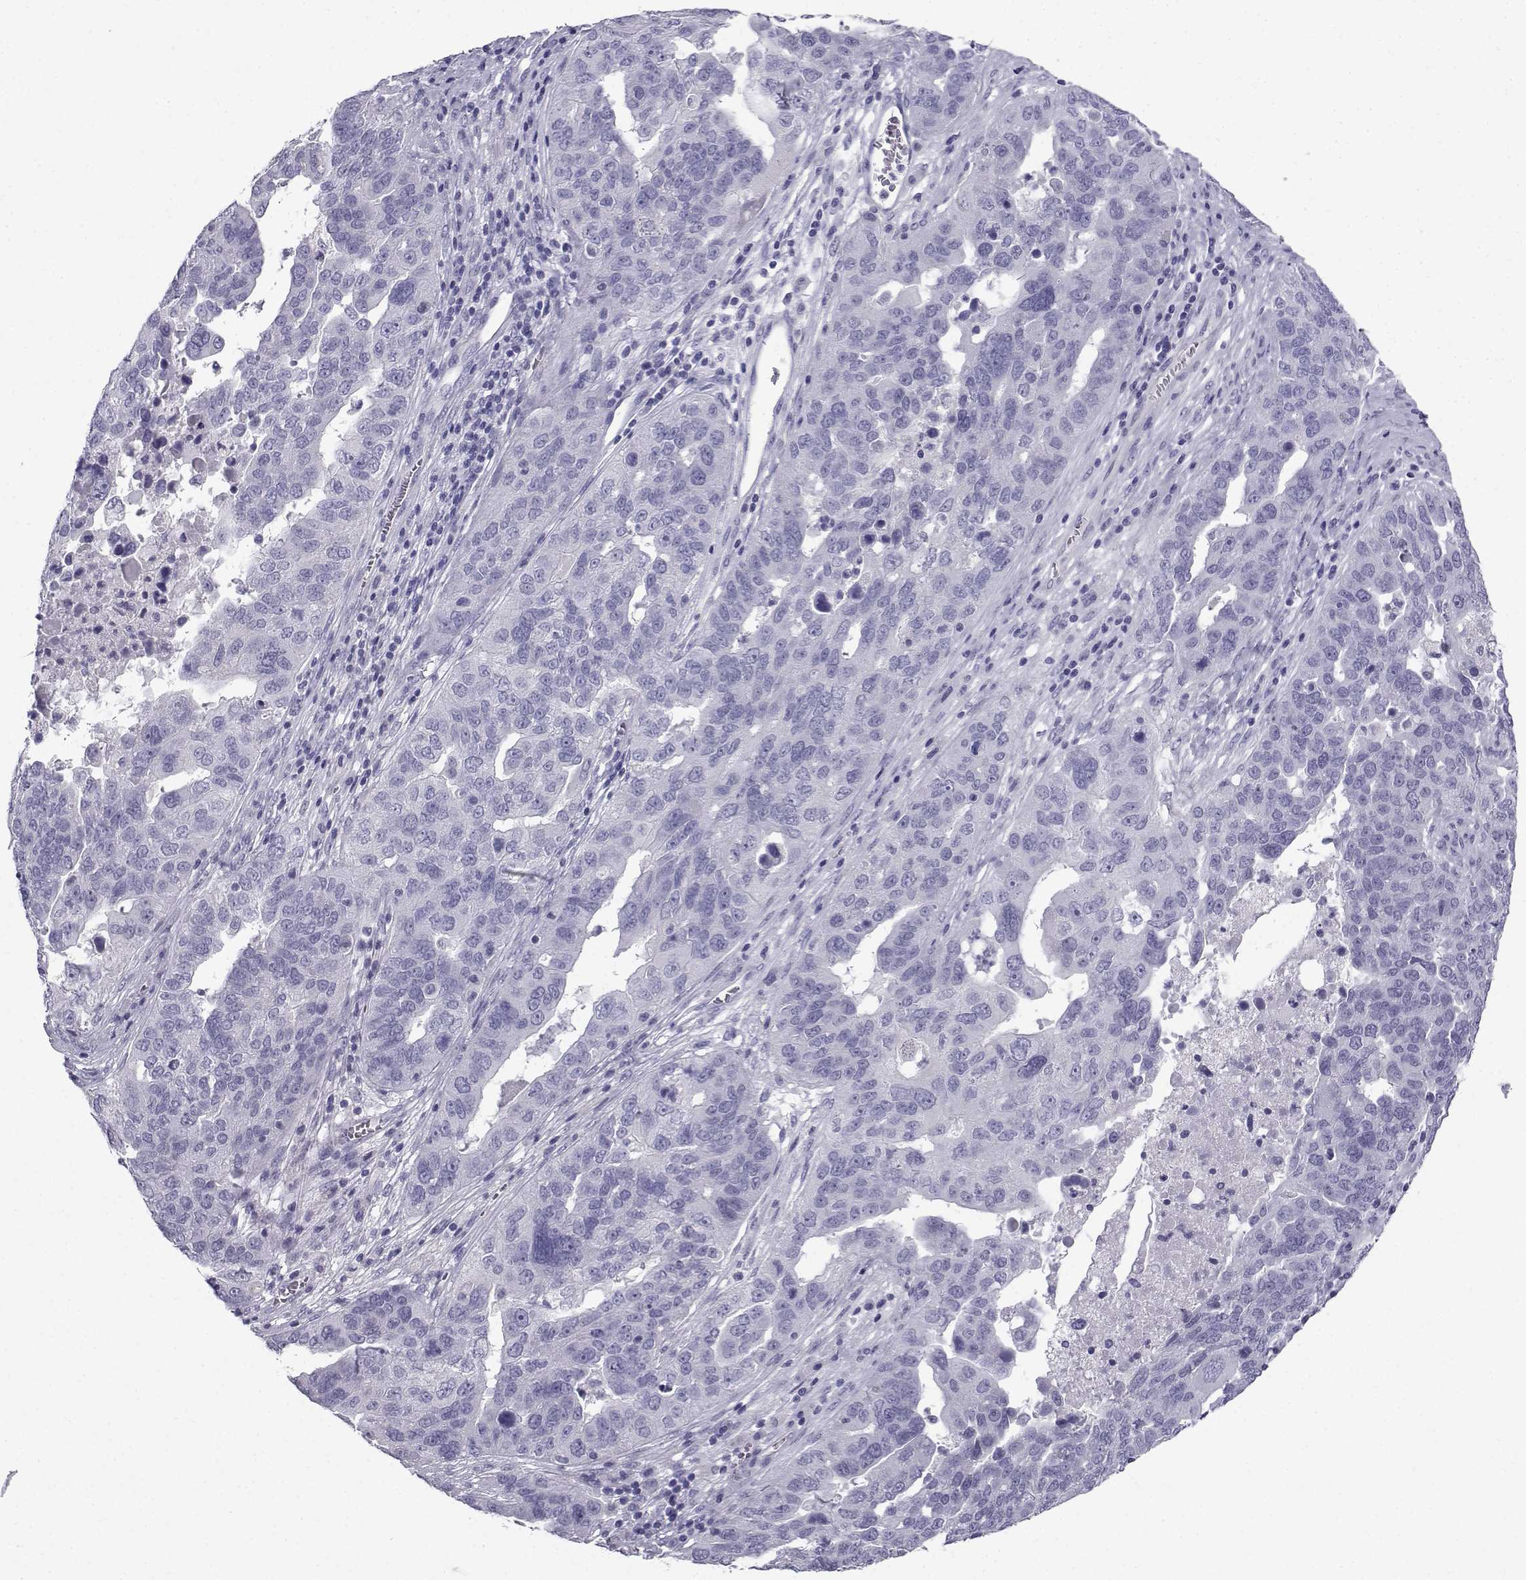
{"staining": {"intensity": "negative", "quantity": "none", "location": "none"}, "tissue": "ovarian cancer", "cell_type": "Tumor cells", "image_type": "cancer", "snomed": [{"axis": "morphology", "description": "Carcinoma, endometroid"}, {"axis": "topography", "description": "Soft tissue"}, {"axis": "topography", "description": "Ovary"}], "caption": "There is no significant positivity in tumor cells of endometroid carcinoma (ovarian).", "gene": "PCSK1N", "patient": {"sex": "female", "age": 52}}